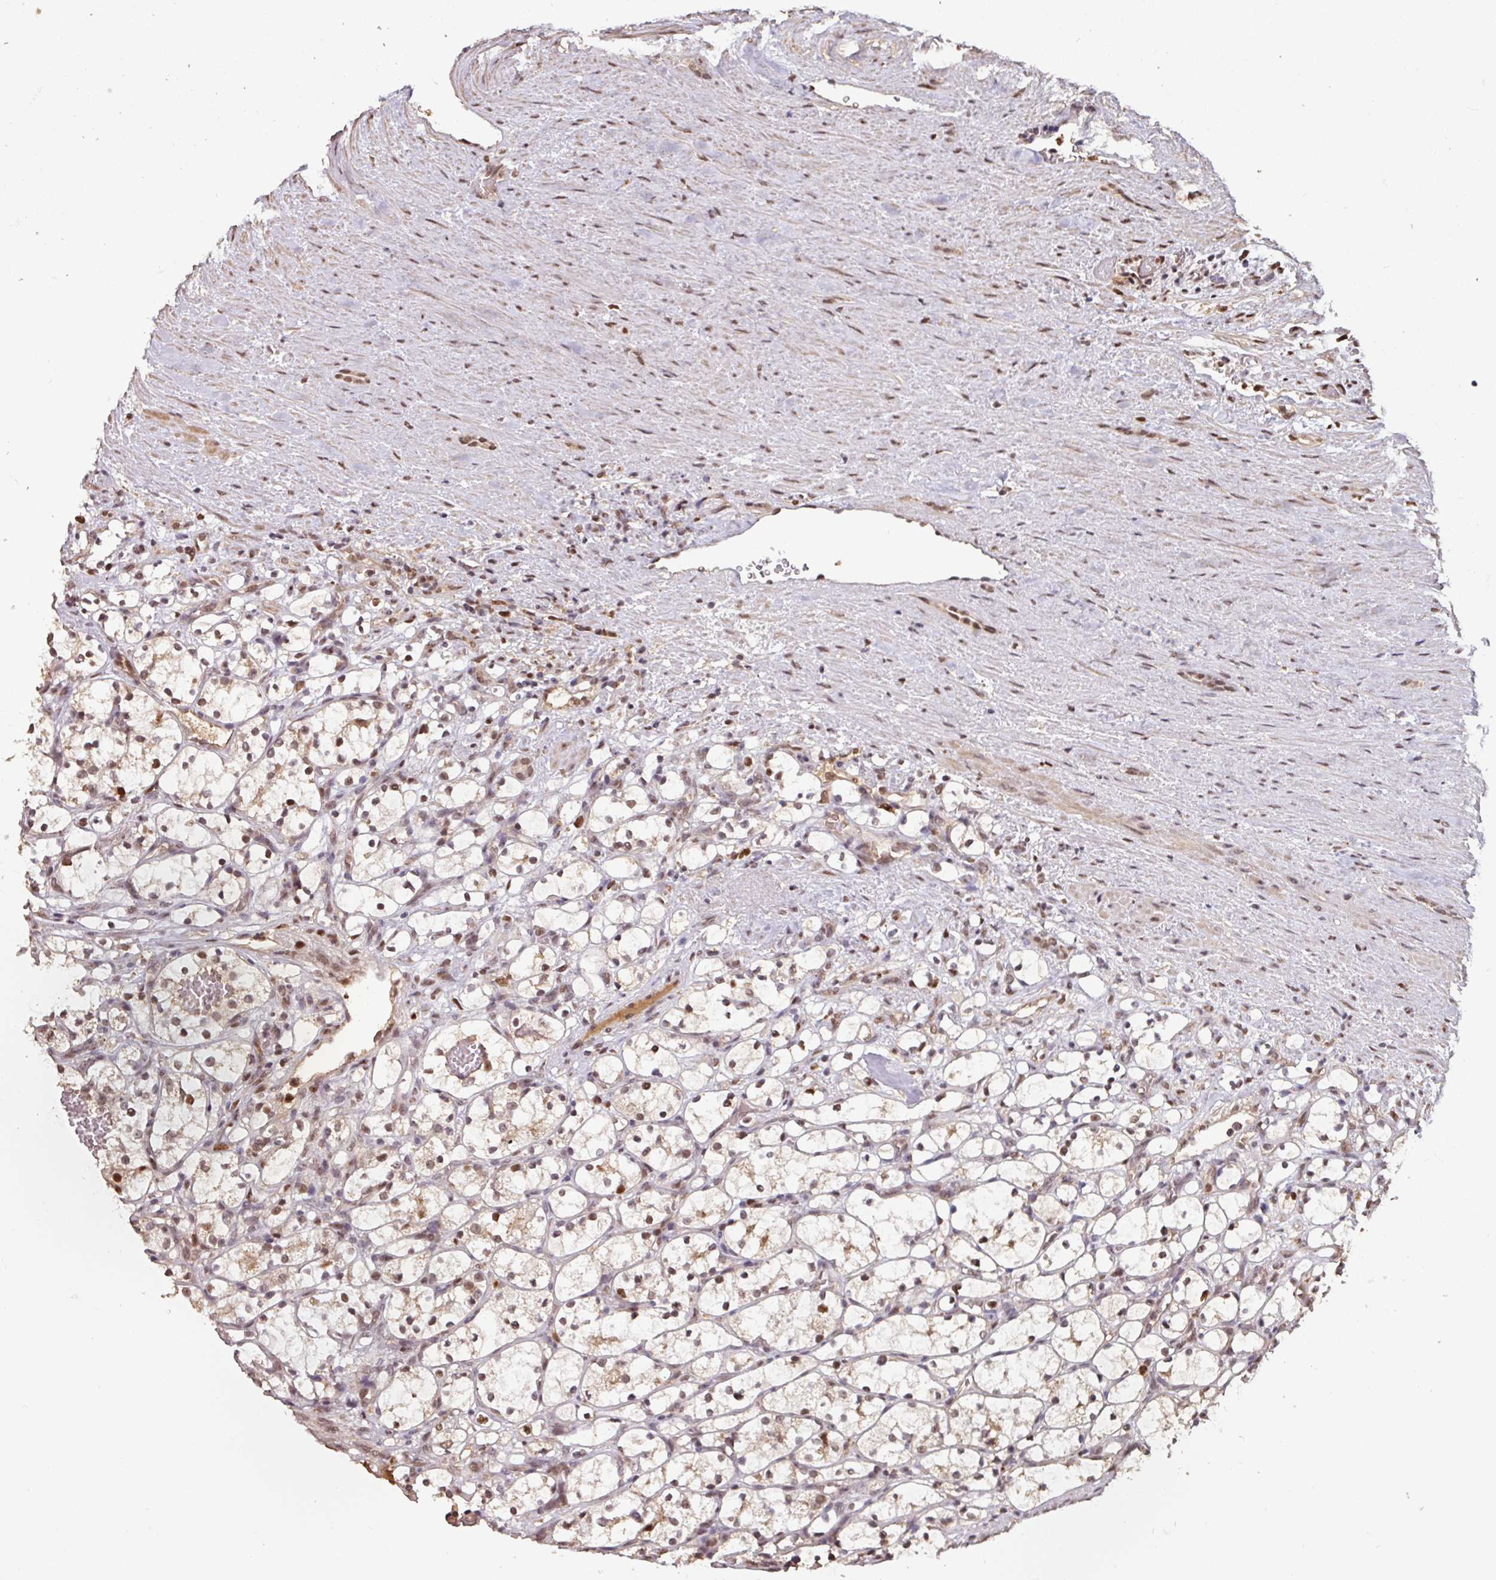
{"staining": {"intensity": "moderate", "quantity": "25%-75%", "location": "cytoplasmic/membranous,nuclear"}, "tissue": "renal cancer", "cell_type": "Tumor cells", "image_type": "cancer", "snomed": [{"axis": "morphology", "description": "Adenocarcinoma, NOS"}, {"axis": "topography", "description": "Kidney"}], "caption": "A medium amount of moderate cytoplasmic/membranous and nuclear staining is appreciated in approximately 25%-75% of tumor cells in renal cancer (adenocarcinoma) tissue. The protein is stained brown, and the nuclei are stained in blue (DAB IHC with brightfield microscopy, high magnification).", "gene": "POLD1", "patient": {"sex": "female", "age": 69}}